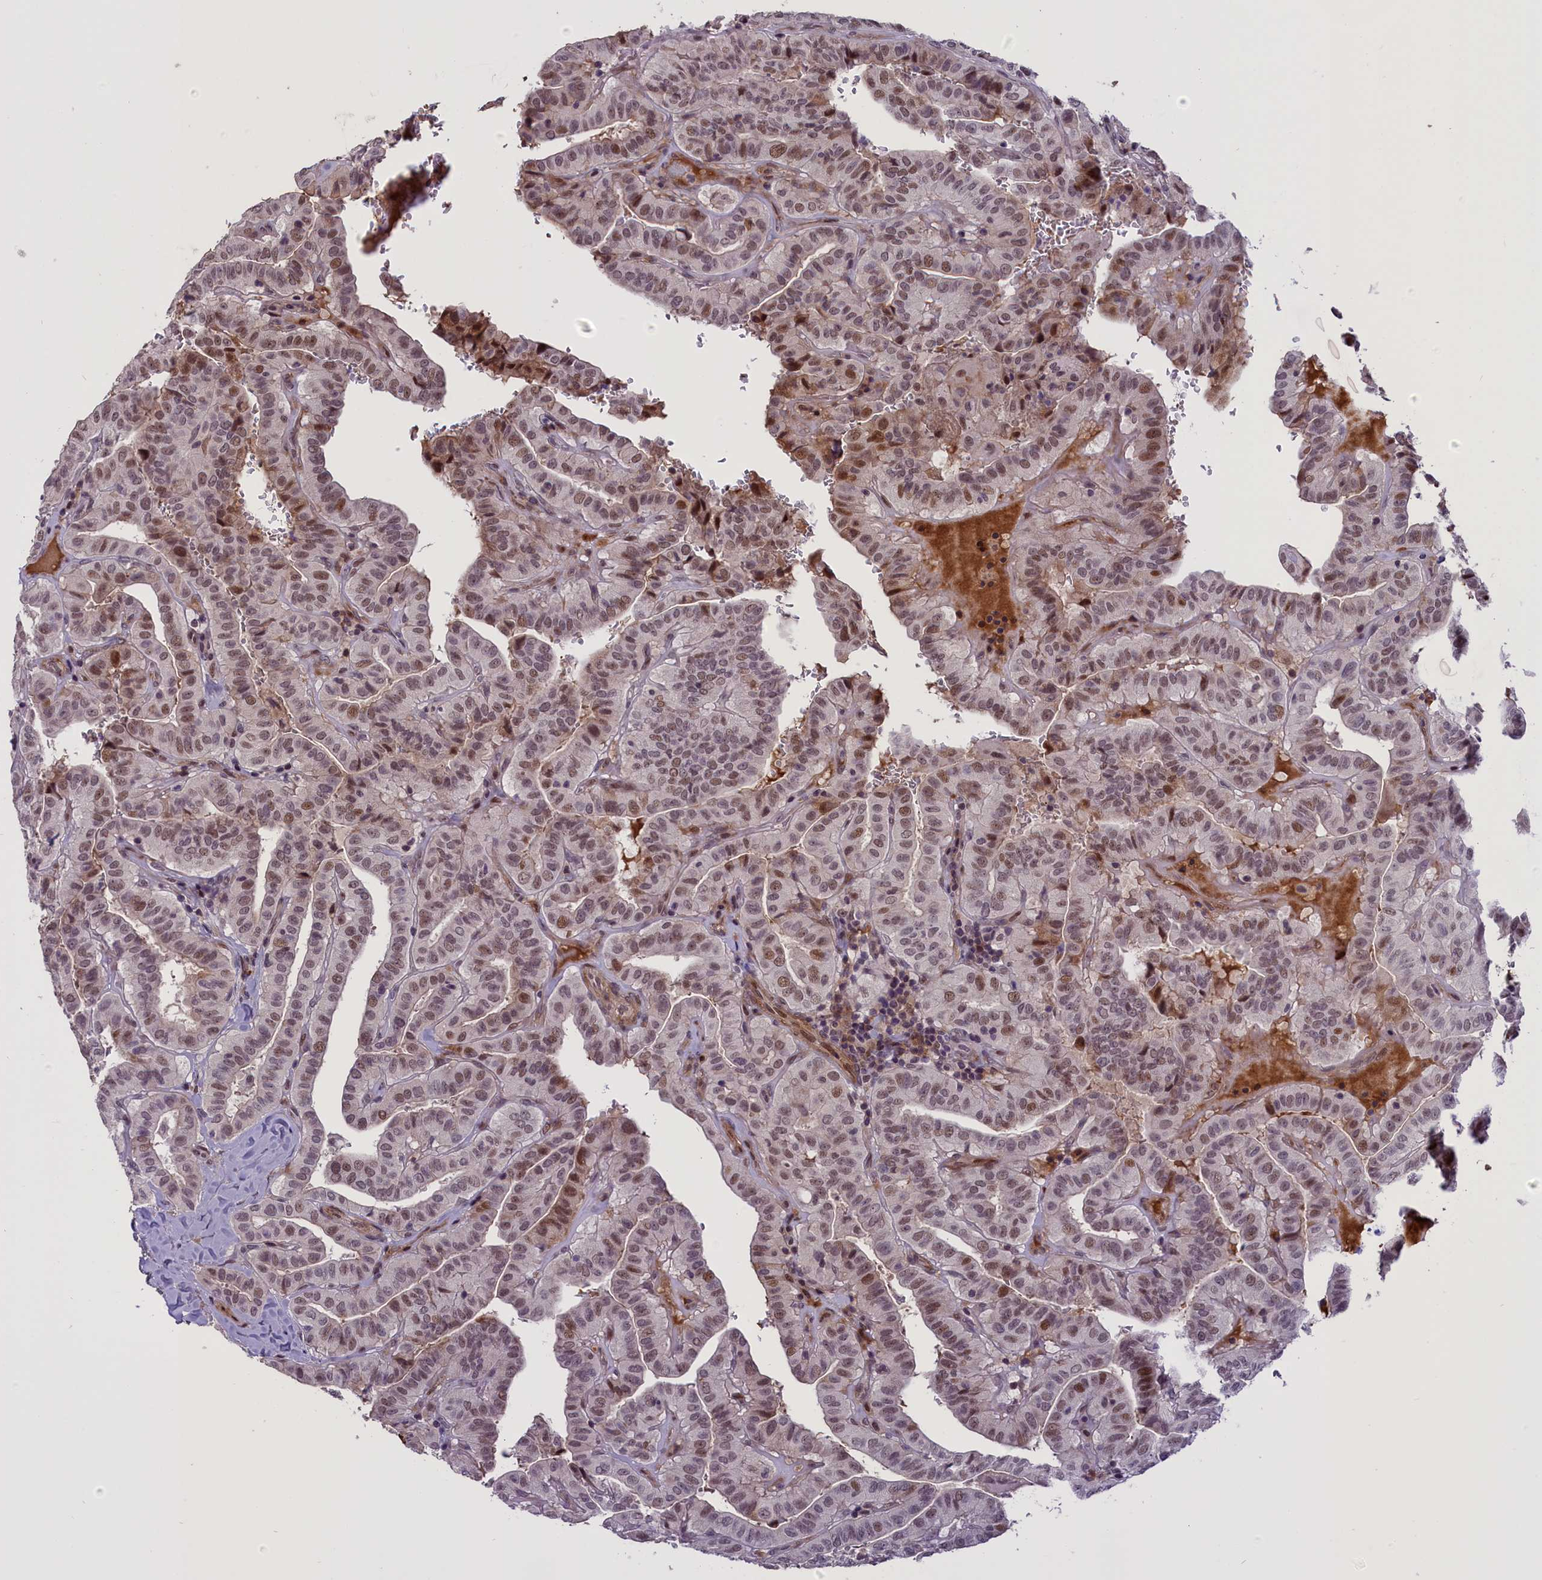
{"staining": {"intensity": "moderate", "quantity": ">75%", "location": "nuclear"}, "tissue": "thyroid cancer", "cell_type": "Tumor cells", "image_type": "cancer", "snomed": [{"axis": "morphology", "description": "Papillary adenocarcinoma, NOS"}, {"axis": "topography", "description": "Thyroid gland"}], "caption": "Tumor cells exhibit medium levels of moderate nuclear positivity in approximately >75% of cells in thyroid cancer (papillary adenocarcinoma). The protein of interest is shown in brown color, while the nuclei are stained blue.", "gene": "ENHO", "patient": {"sex": "male", "age": 77}}